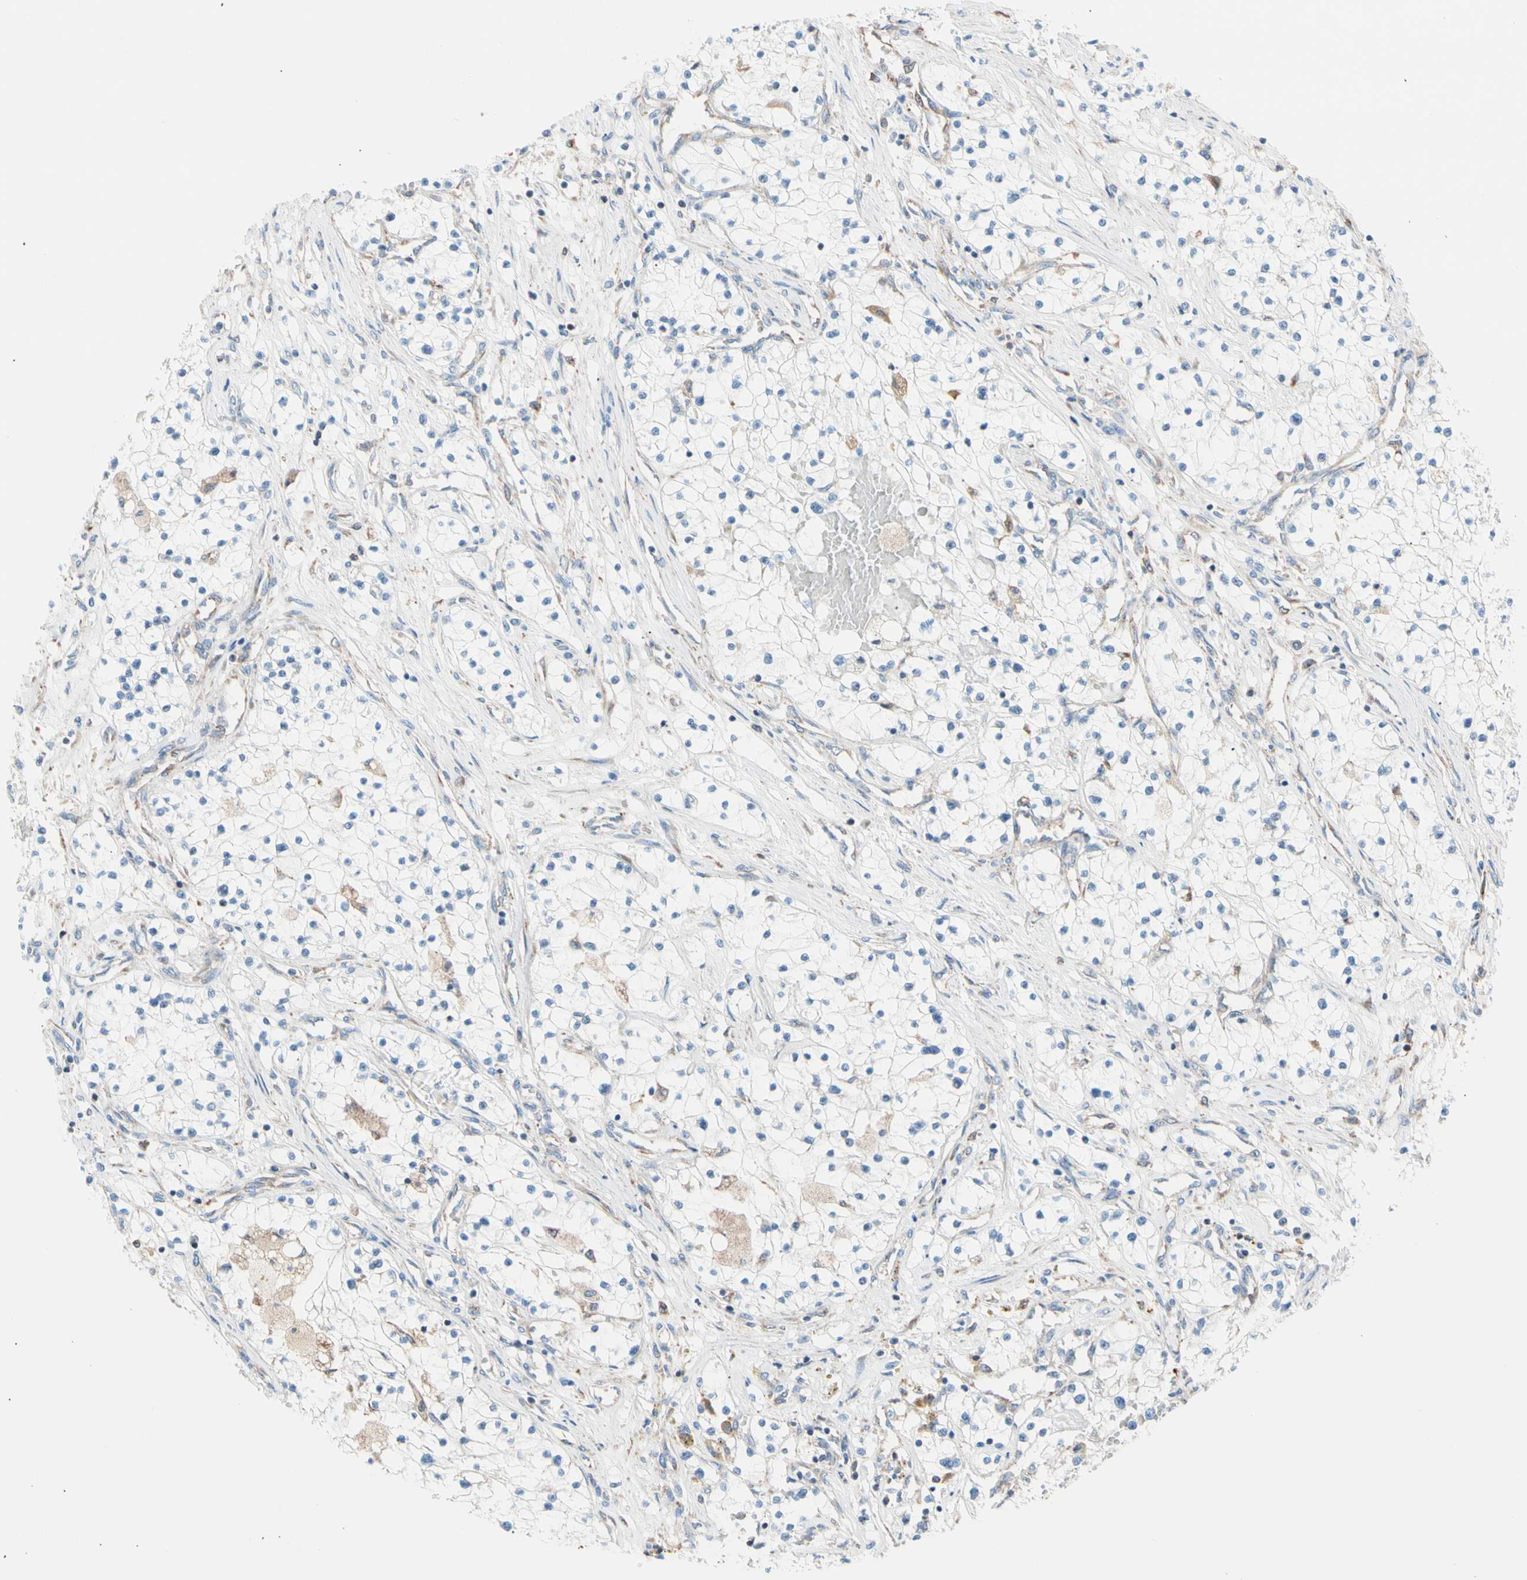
{"staining": {"intensity": "negative", "quantity": "none", "location": "none"}, "tissue": "renal cancer", "cell_type": "Tumor cells", "image_type": "cancer", "snomed": [{"axis": "morphology", "description": "Adenocarcinoma, NOS"}, {"axis": "topography", "description": "Kidney"}], "caption": "Human adenocarcinoma (renal) stained for a protein using immunohistochemistry (IHC) displays no positivity in tumor cells.", "gene": "HK1", "patient": {"sex": "male", "age": 68}}